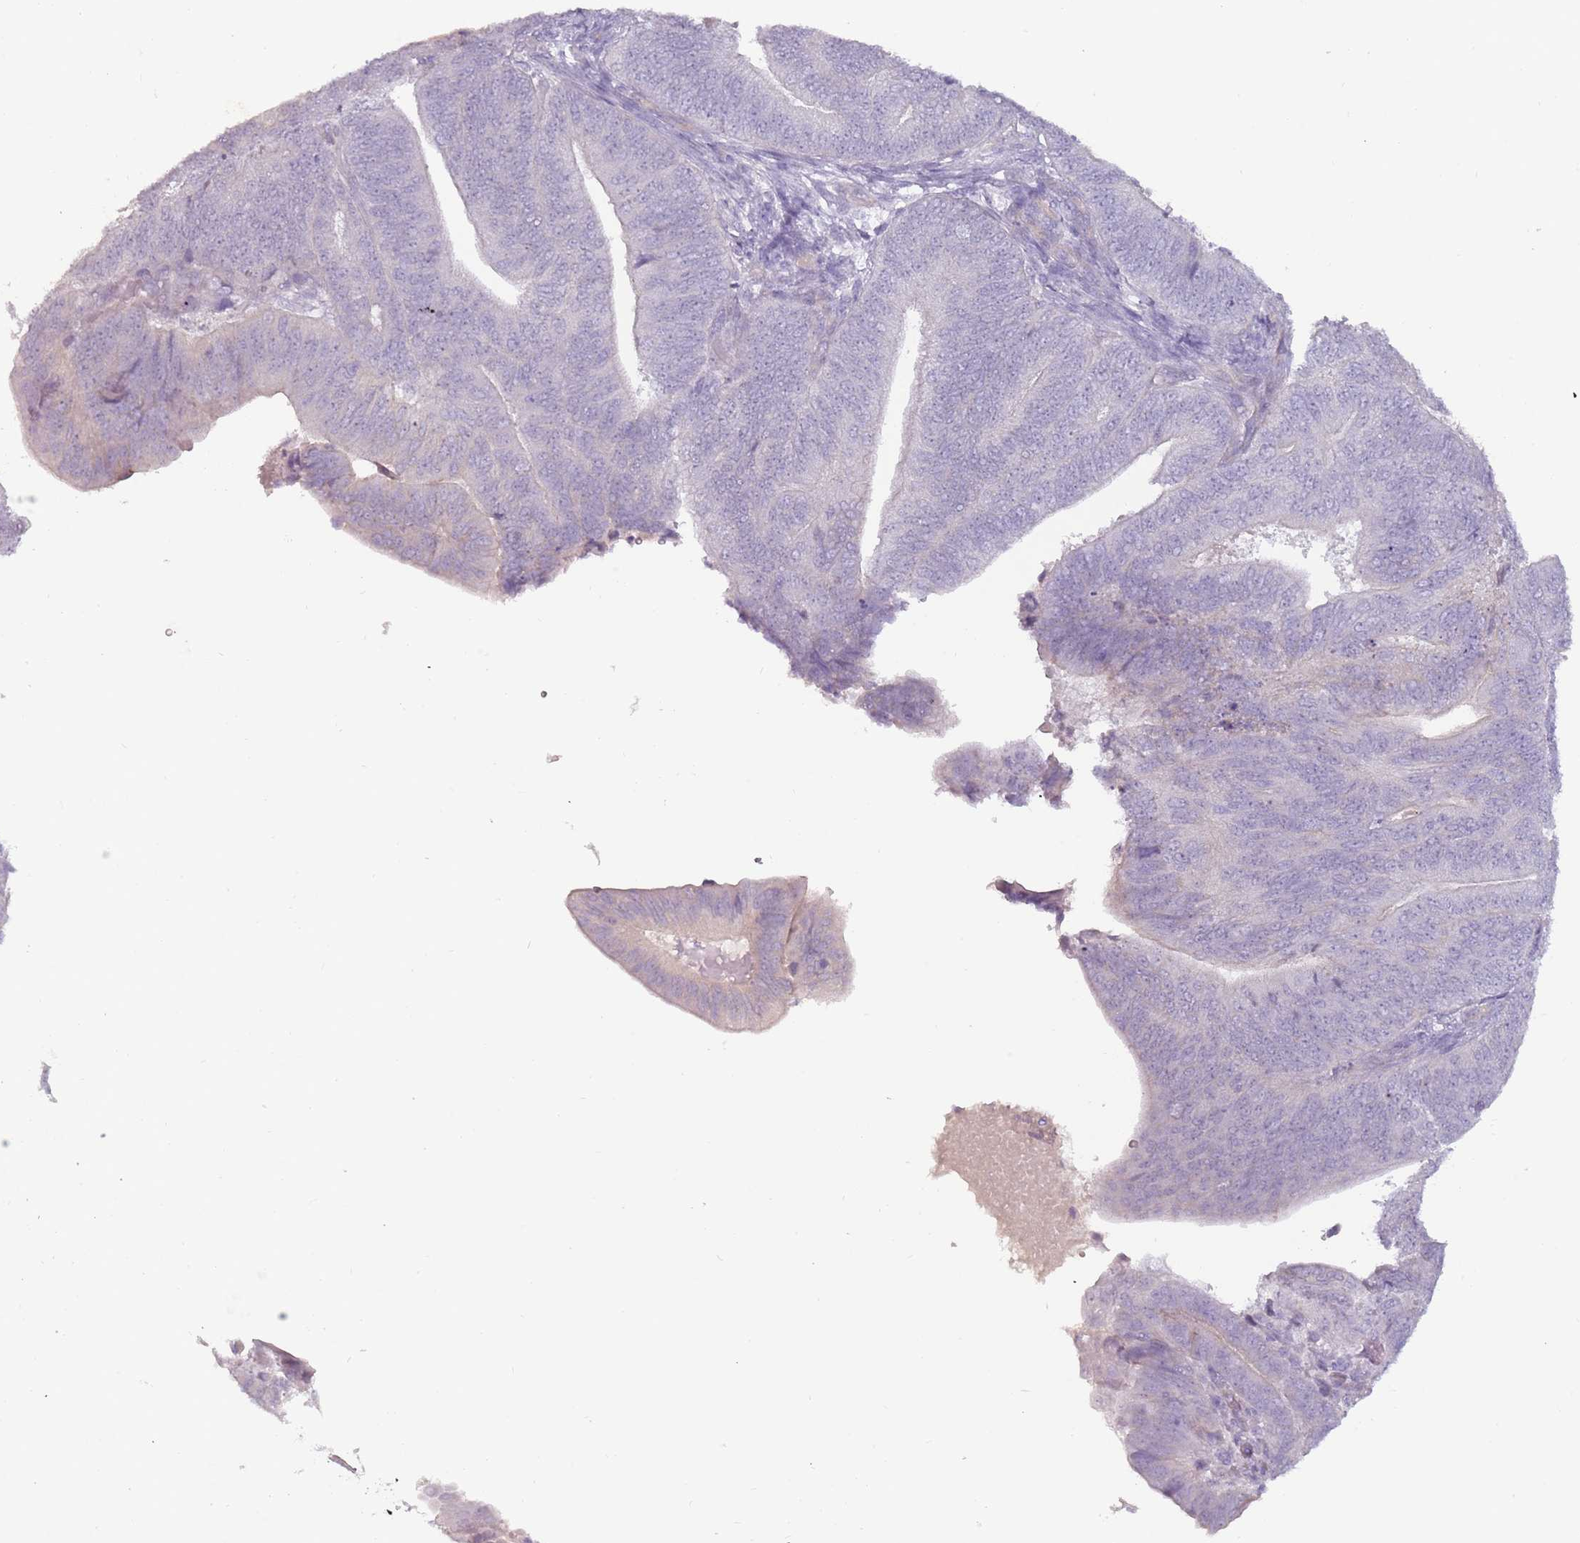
{"staining": {"intensity": "negative", "quantity": "none", "location": "none"}, "tissue": "endometrial cancer", "cell_type": "Tumor cells", "image_type": "cancer", "snomed": [{"axis": "morphology", "description": "Adenocarcinoma, NOS"}, {"axis": "topography", "description": "Endometrium"}], "caption": "High power microscopy histopathology image of an immunohistochemistry (IHC) image of adenocarcinoma (endometrial), revealing no significant staining in tumor cells. (DAB immunohistochemistry with hematoxylin counter stain).", "gene": "RFX2", "patient": {"sex": "female", "age": 70}}